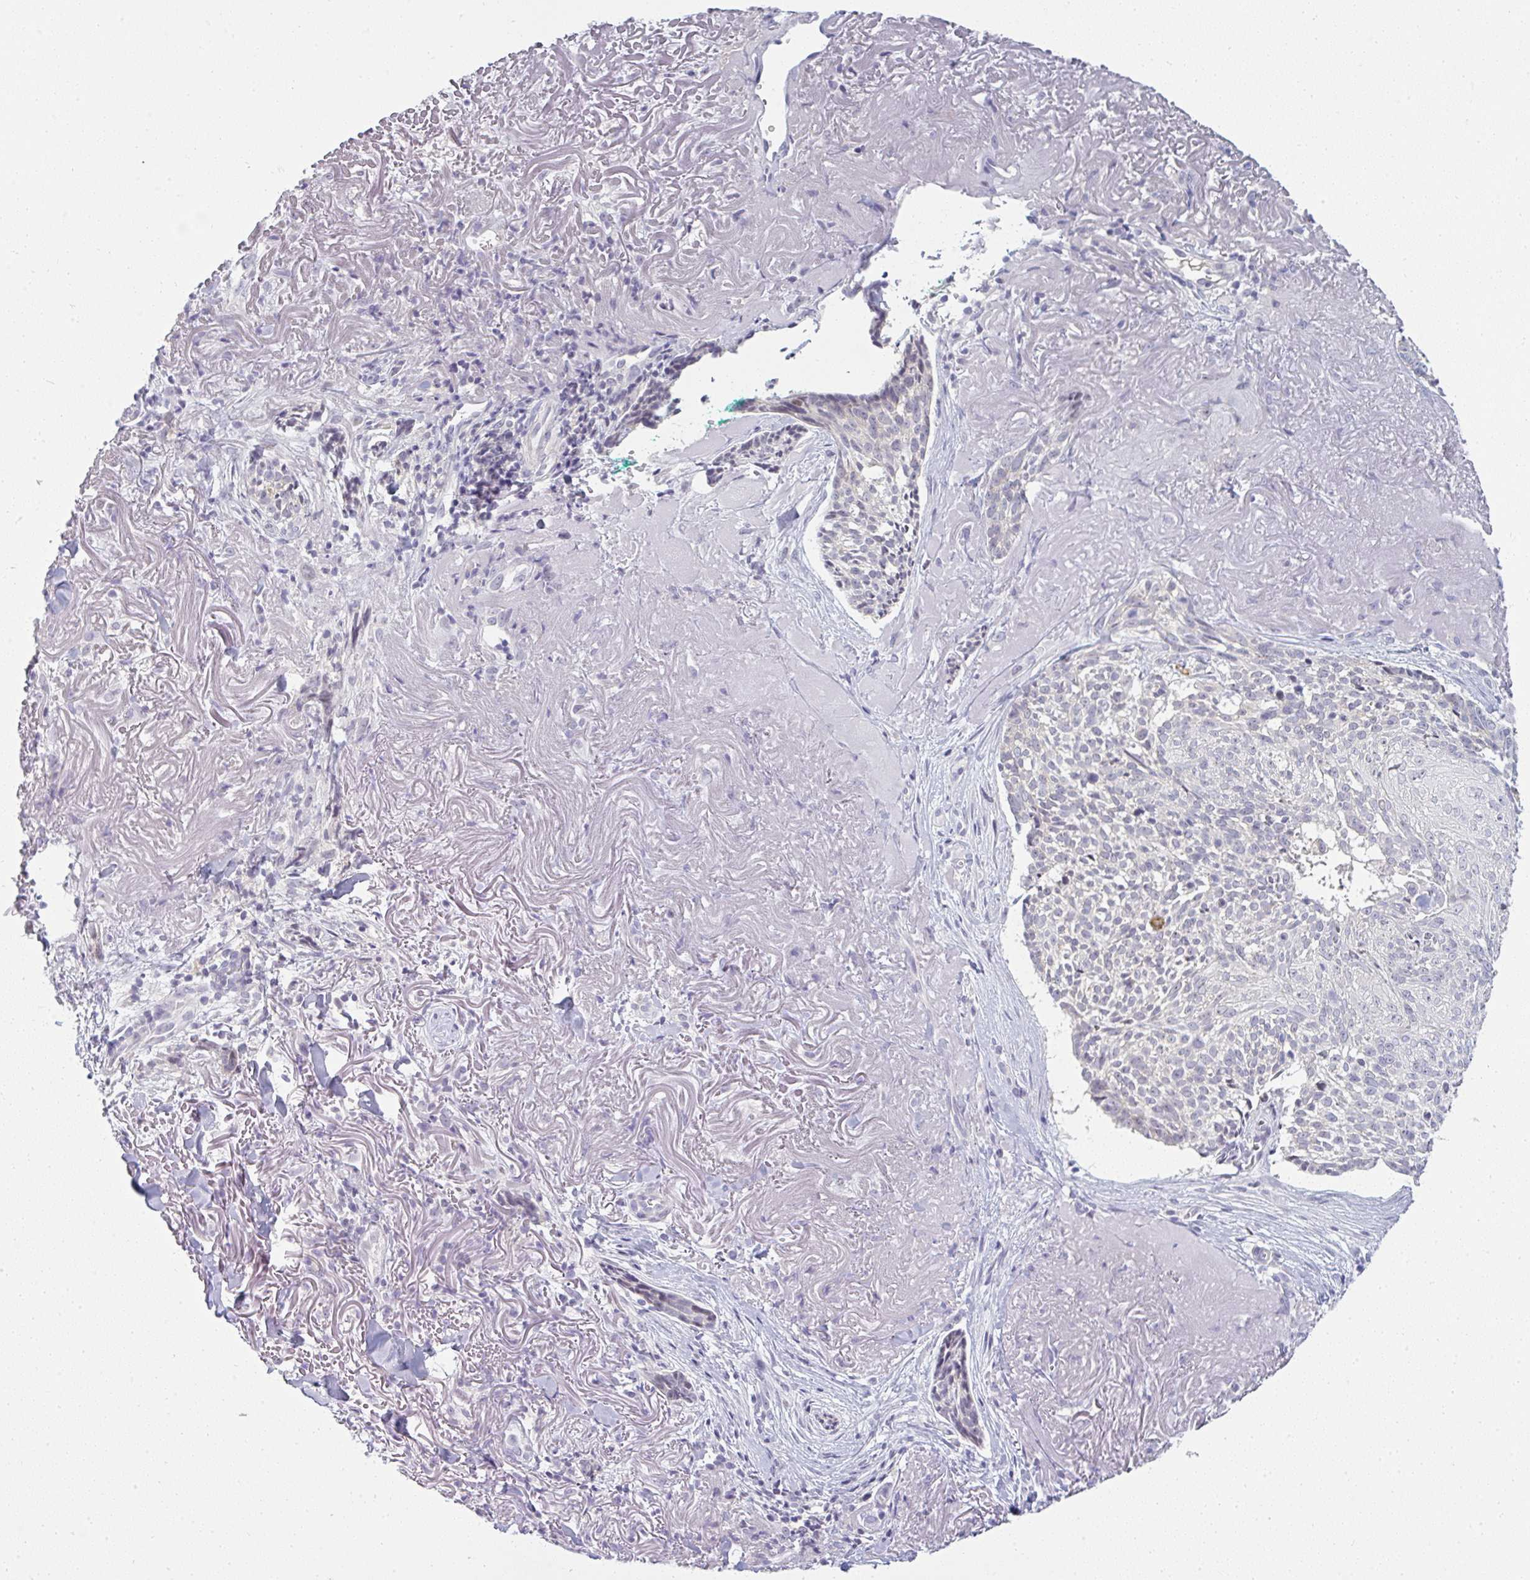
{"staining": {"intensity": "negative", "quantity": "none", "location": "none"}, "tissue": "skin cancer", "cell_type": "Tumor cells", "image_type": "cancer", "snomed": [{"axis": "morphology", "description": "Basal cell carcinoma"}, {"axis": "topography", "description": "Skin"}, {"axis": "topography", "description": "Skin of face"}], "caption": "Immunohistochemistry (IHC) histopathology image of neoplastic tissue: human skin cancer stained with DAB reveals no significant protein positivity in tumor cells.", "gene": "PPFIA4", "patient": {"sex": "female", "age": 95}}